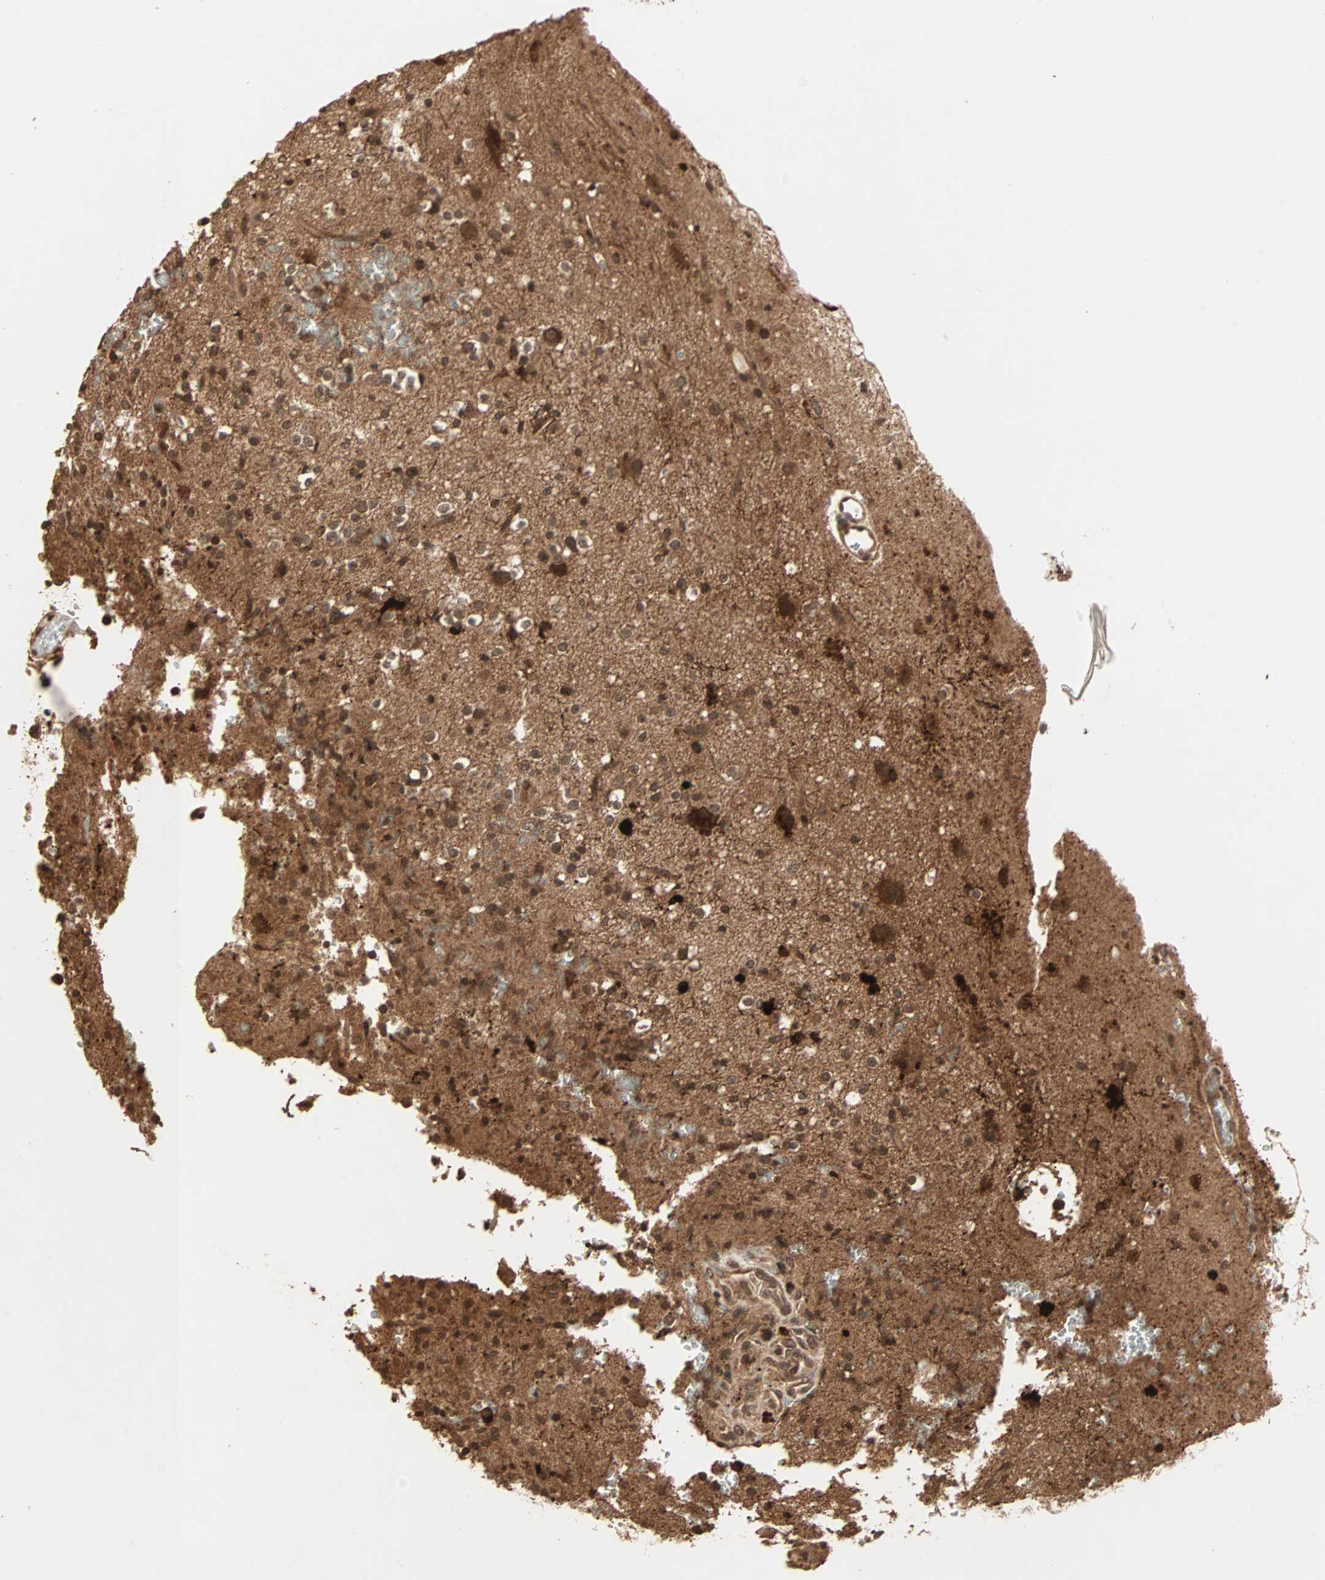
{"staining": {"intensity": "moderate", "quantity": ">75%", "location": "cytoplasmic/membranous,nuclear"}, "tissue": "glioma", "cell_type": "Tumor cells", "image_type": "cancer", "snomed": [{"axis": "morphology", "description": "Glioma, malignant, High grade"}, {"axis": "topography", "description": "Brain"}], "caption": "Approximately >75% of tumor cells in human malignant high-grade glioma demonstrate moderate cytoplasmic/membranous and nuclear protein positivity as visualized by brown immunohistochemical staining.", "gene": "RFFL", "patient": {"sex": "male", "age": 47}}